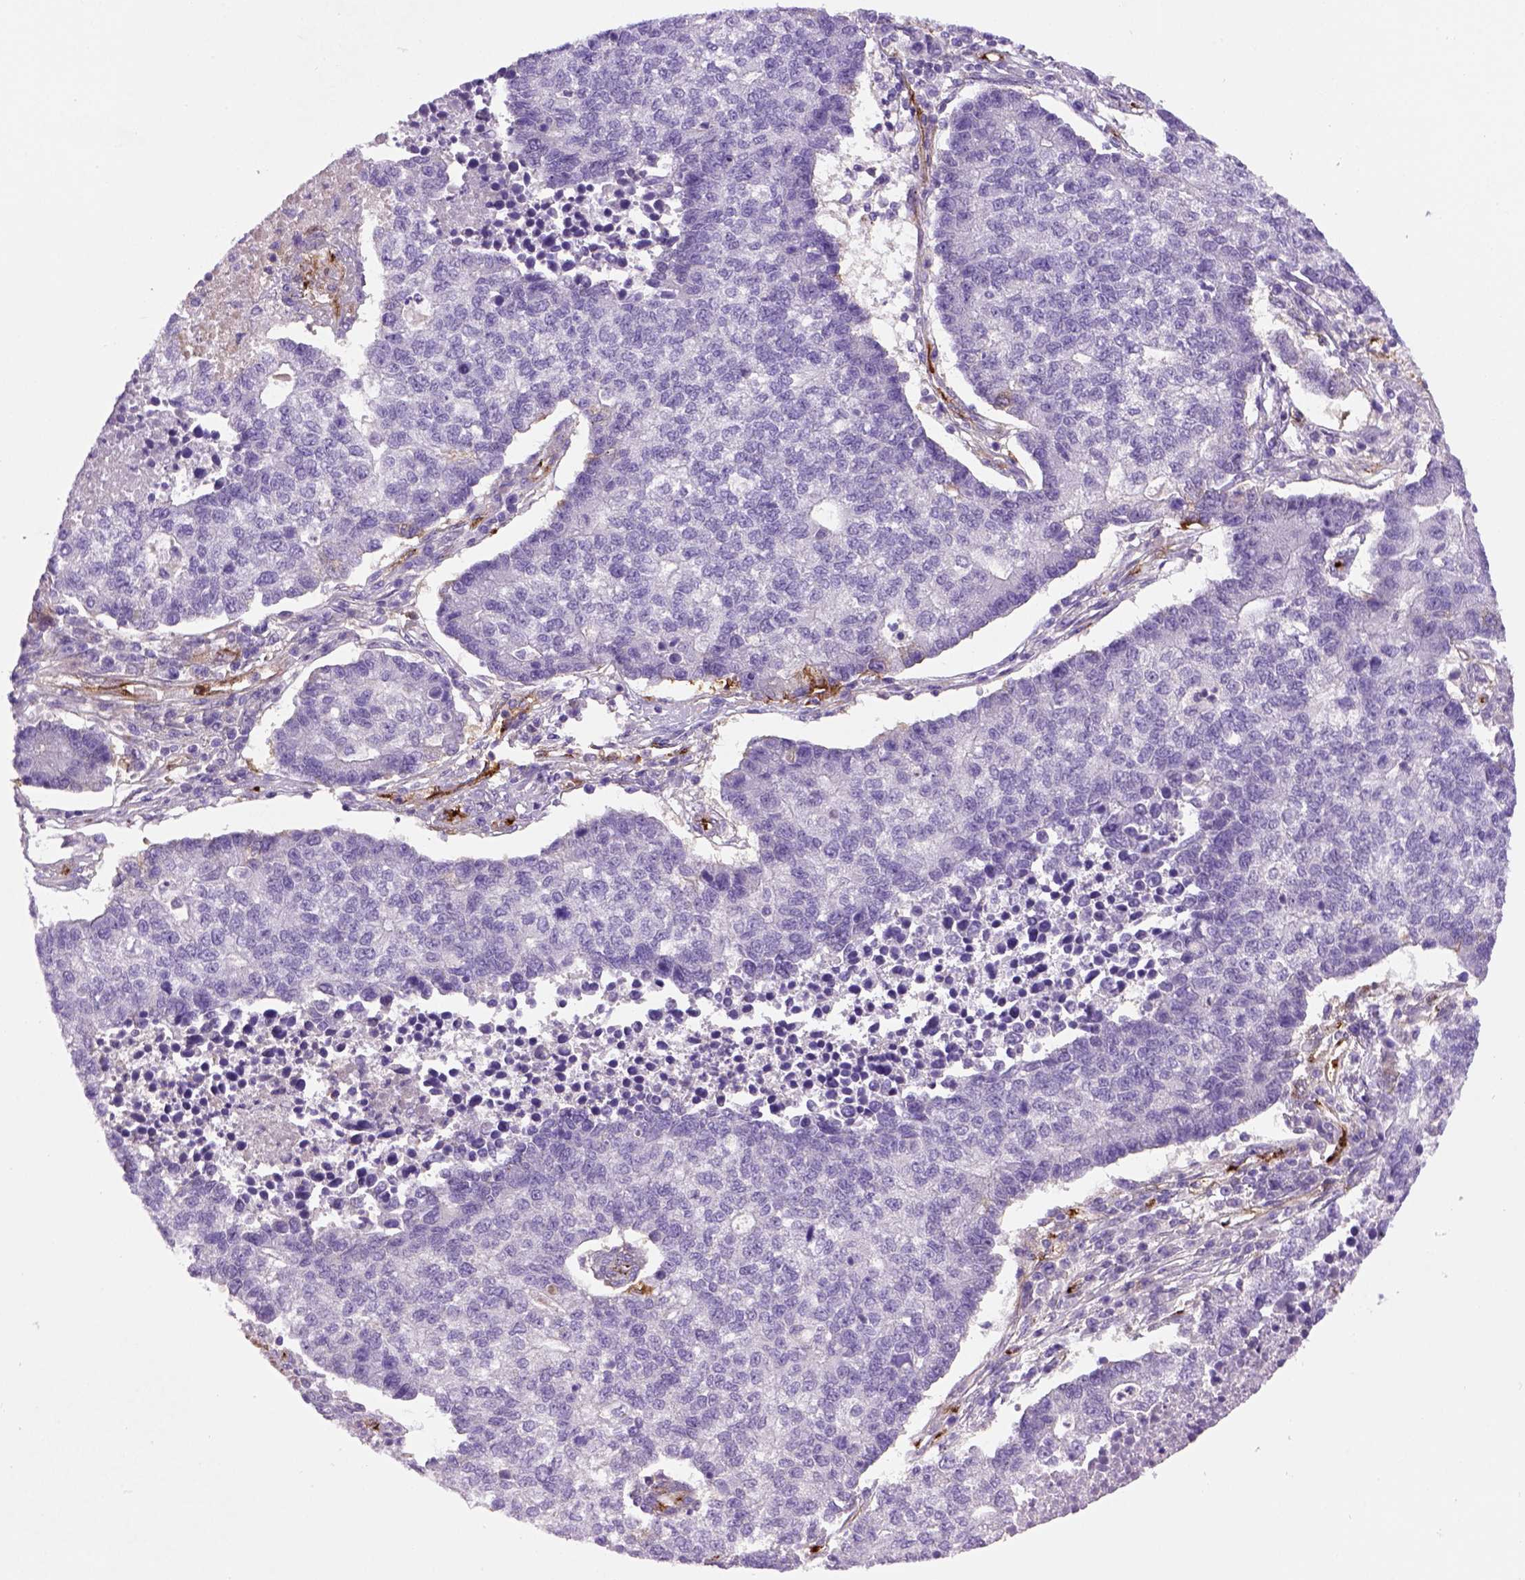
{"staining": {"intensity": "negative", "quantity": "none", "location": "none"}, "tissue": "lung cancer", "cell_type": "Tumor cells", "image_type": "cancer", "snomed": [{"axis": "morphology", "description": "Adenocarcinoma, NOS"}, {"axis": "topography", "description": "Lung"}], "caption": "This is a micrograph of IHC staining of lung cancer, which shows no positivity in tumor cells.", "gene": "VWF", "patient": {"sex": "male", "age": 57}}